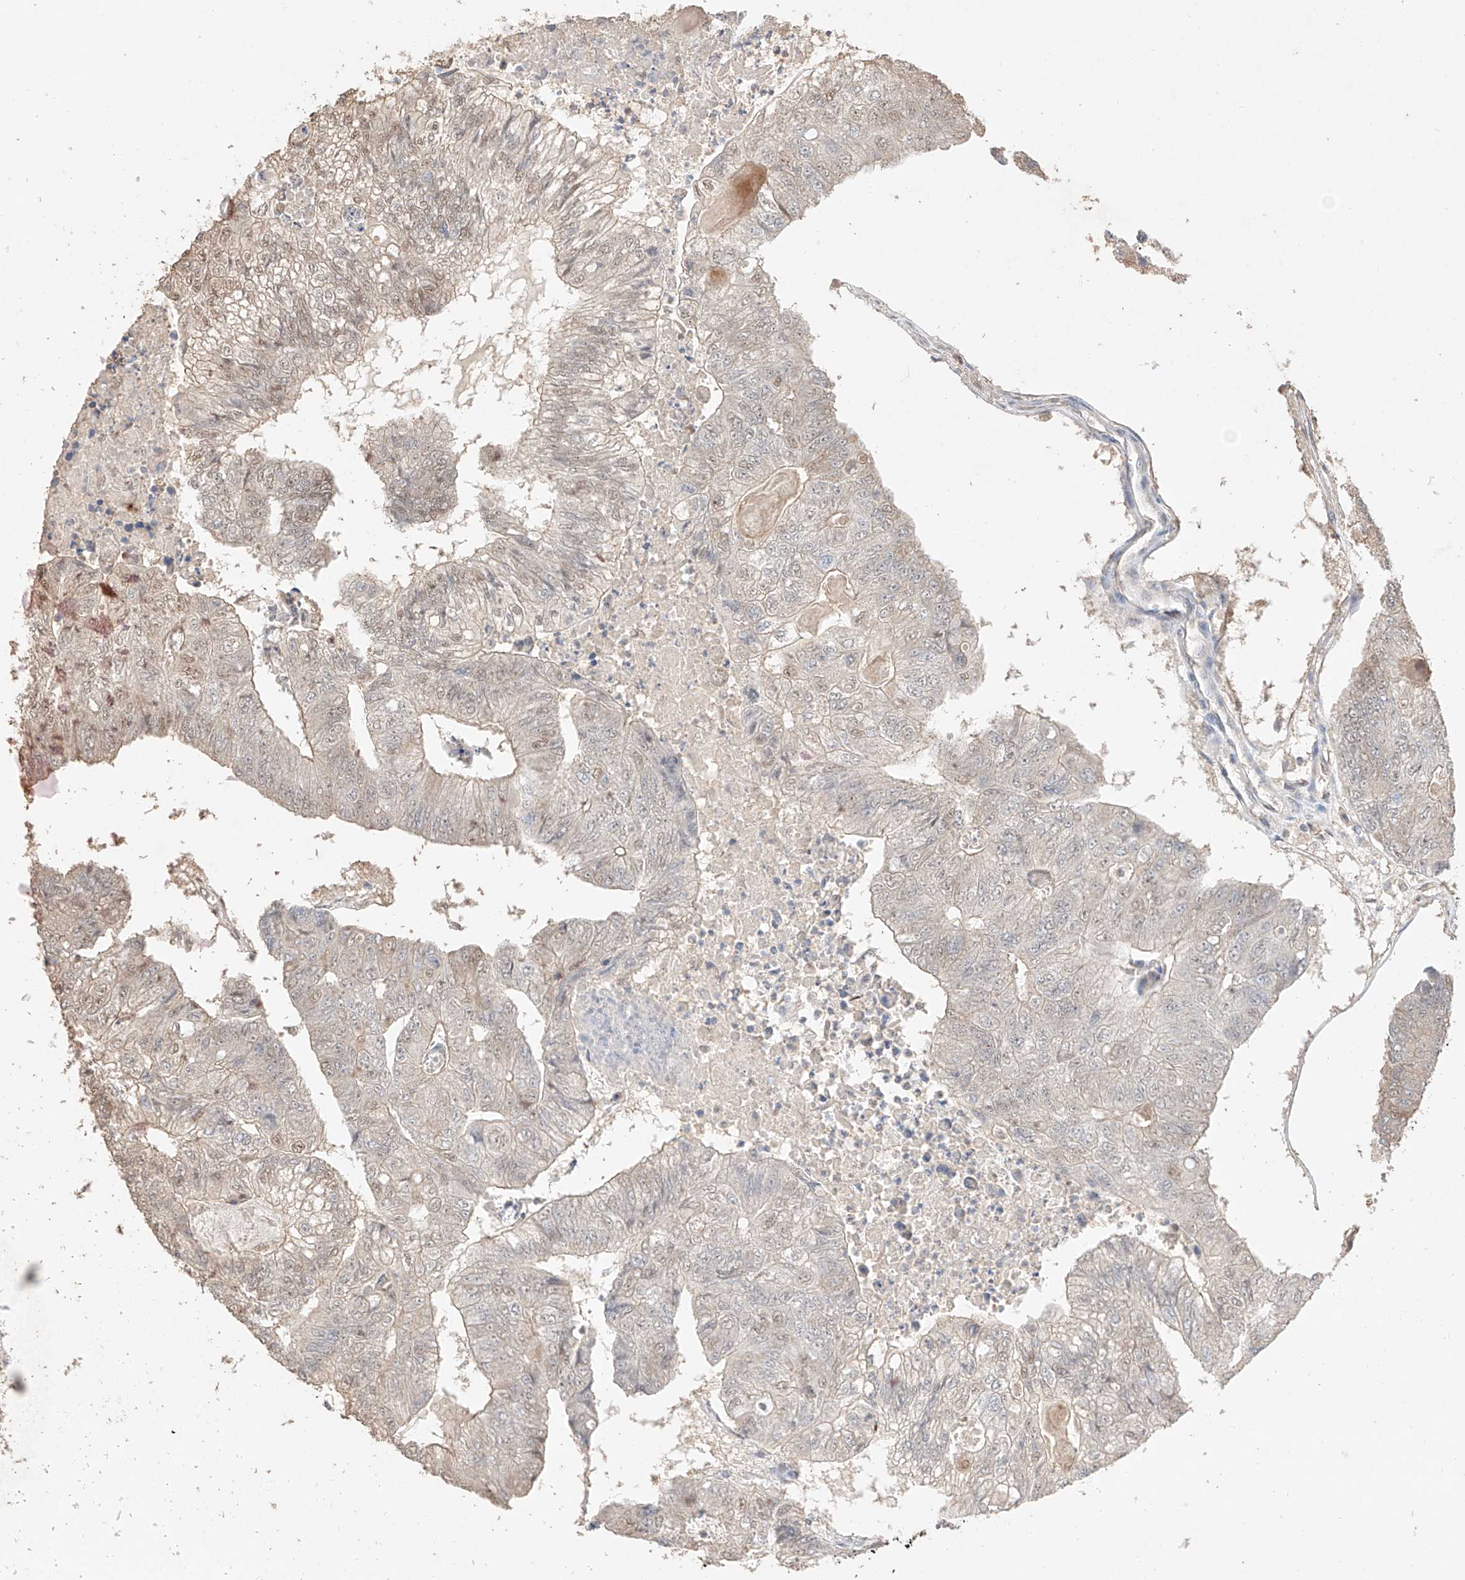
{"staining": {"intensity": "weak", "quantity": "25%-75%", "location": "nuclear"}, "tissue": "colorectal cancer", "cell_type": "Tumor cells", "image_type": "cancer", "snomed": [{"axis": "morphology", "description": "Adenocarcinoma, NOS"}, {"axis": "topography", "description": "Colon"}], "caption": "About 25%-75% of tumor cells in human adenocarcinoma (colorectal) display weak nuclear protein positivity as visualized by brown immunohistochemical staining.", "gene": "APIP", "patient": {"sex": "female", "age": 67}}